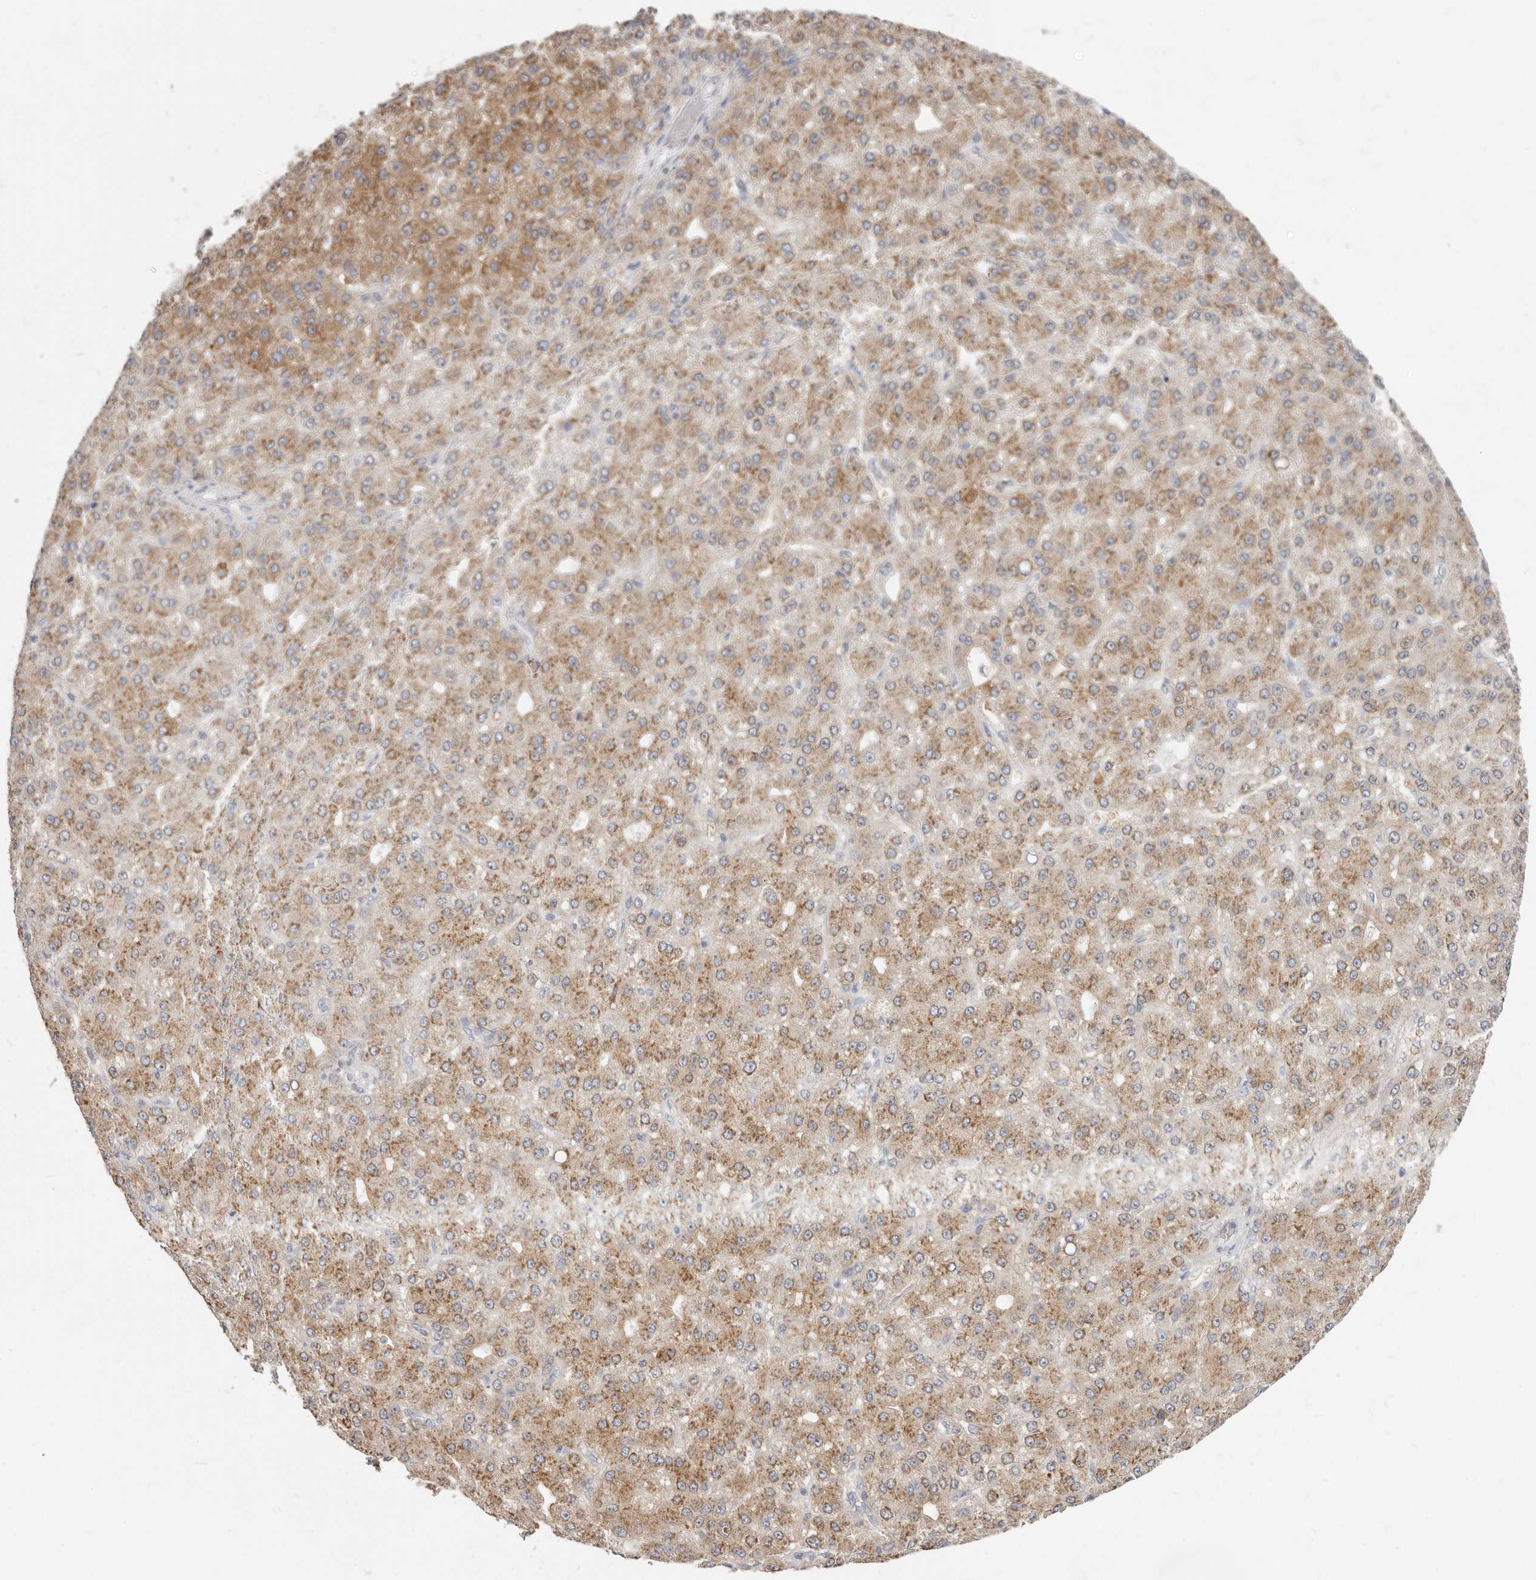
{"staining": {"intensity": "moderate", "quantity": ">75%", "location": "cytoplasmic/membranous"}, "tissue": "liver cancer", "cell_type": "Tumor cells", "image_type": "cancer", "snomed": [{"axis": "morphology", "description": "Carcinoma, Hepatocellular, NOS"}, {"axis": "topography", "description": "Liver"}], "caption": "A brown stain highlights moderate cytoplasmic/membranous expression of a protein in hepatocellular carcinoma (liver) tumor cells. The protein is shown in brown color, while the nuclei are stained blue.", "gene": "IL32", "patient": {"sex": "male", "age": 67}}